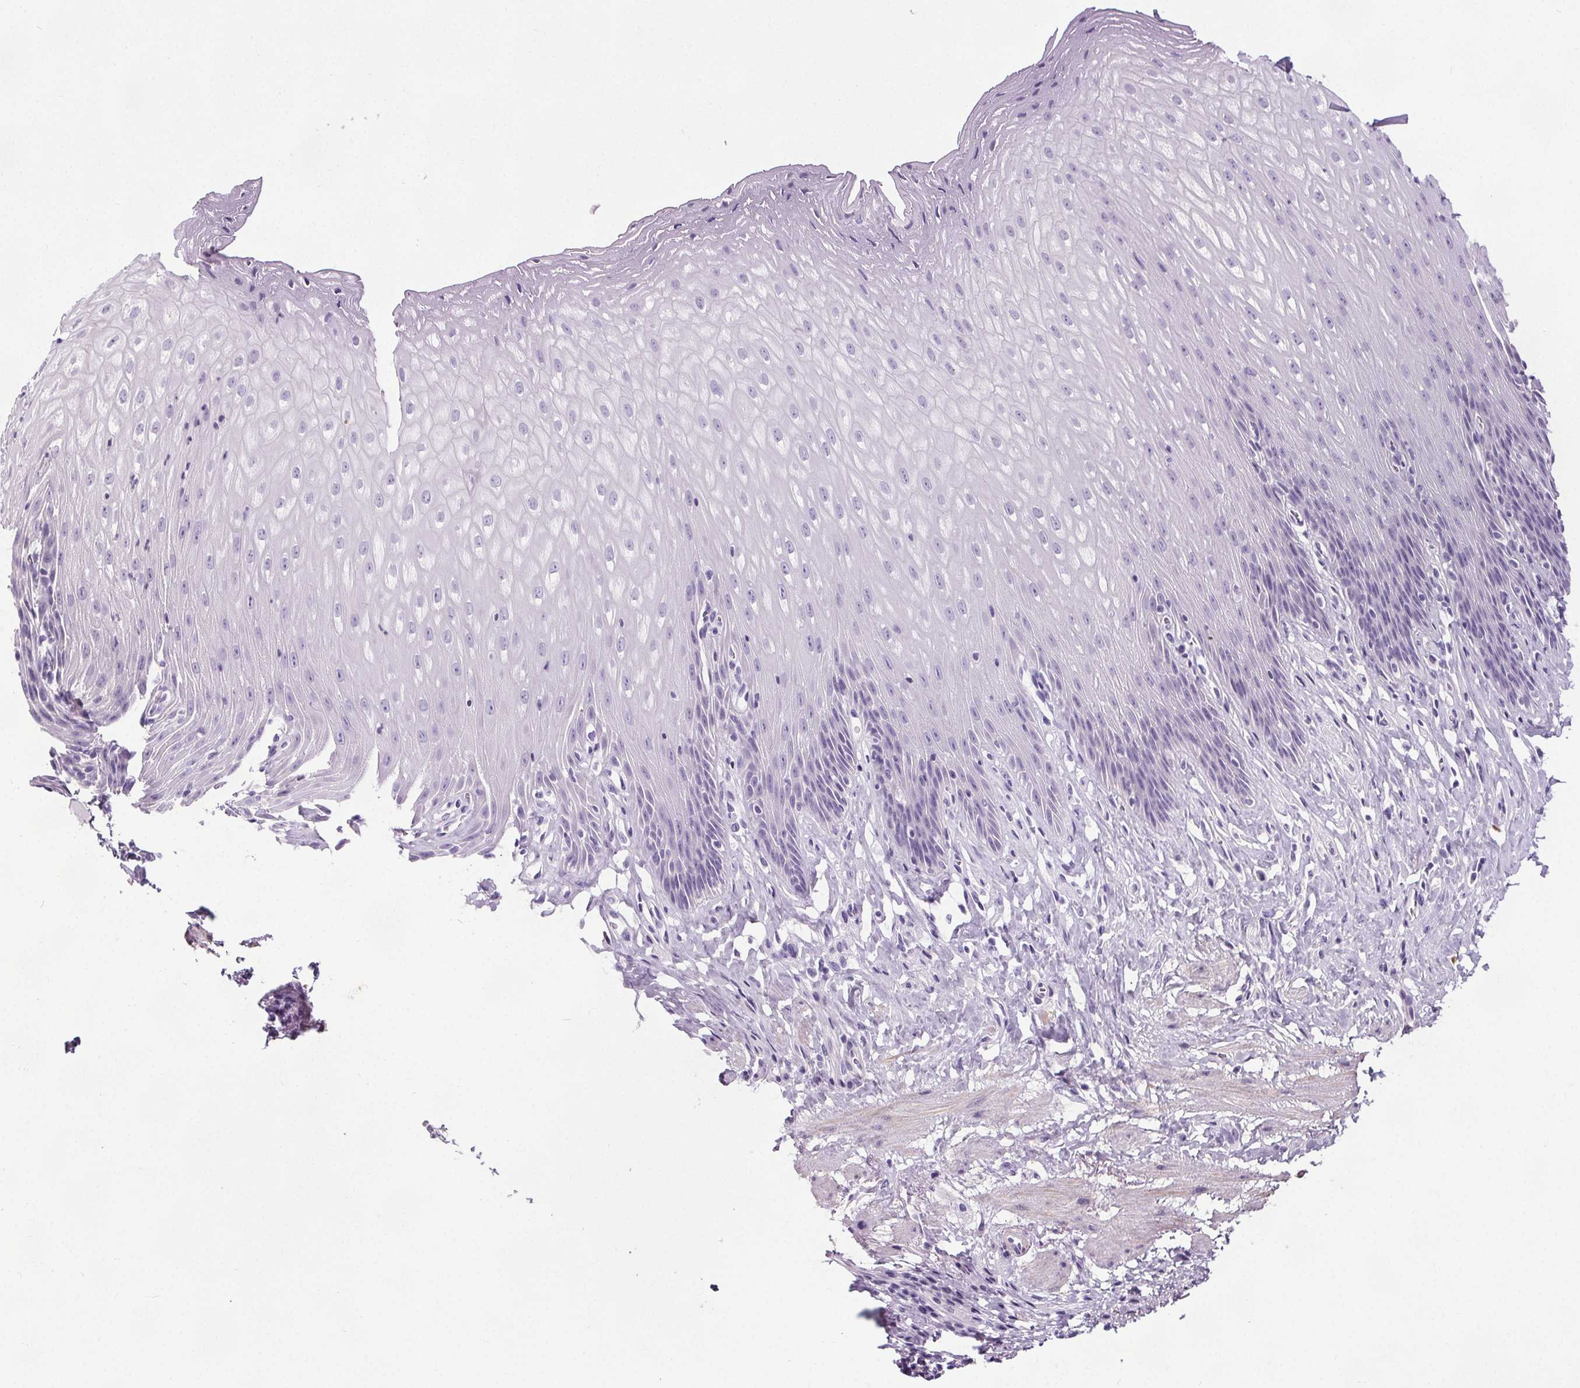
{"staining": {"intensity": "negative", "quantity": "none", "location": "none"}, "tissue": "esophagus", "cell_type": "Squamous epithelial cells", "image_type": "normal", "snomed": [{"axis": "morphology", "description": "Normal tissue, NOS"}, {"axis": "topography", "description": "Esophagus"}], "caption": "IHC of unremarkable human esophagus demonstrates no staining in squamous epithelial cells.", "gene": "ELAVL2", "patient": {"sex": "female", "age": 61}}